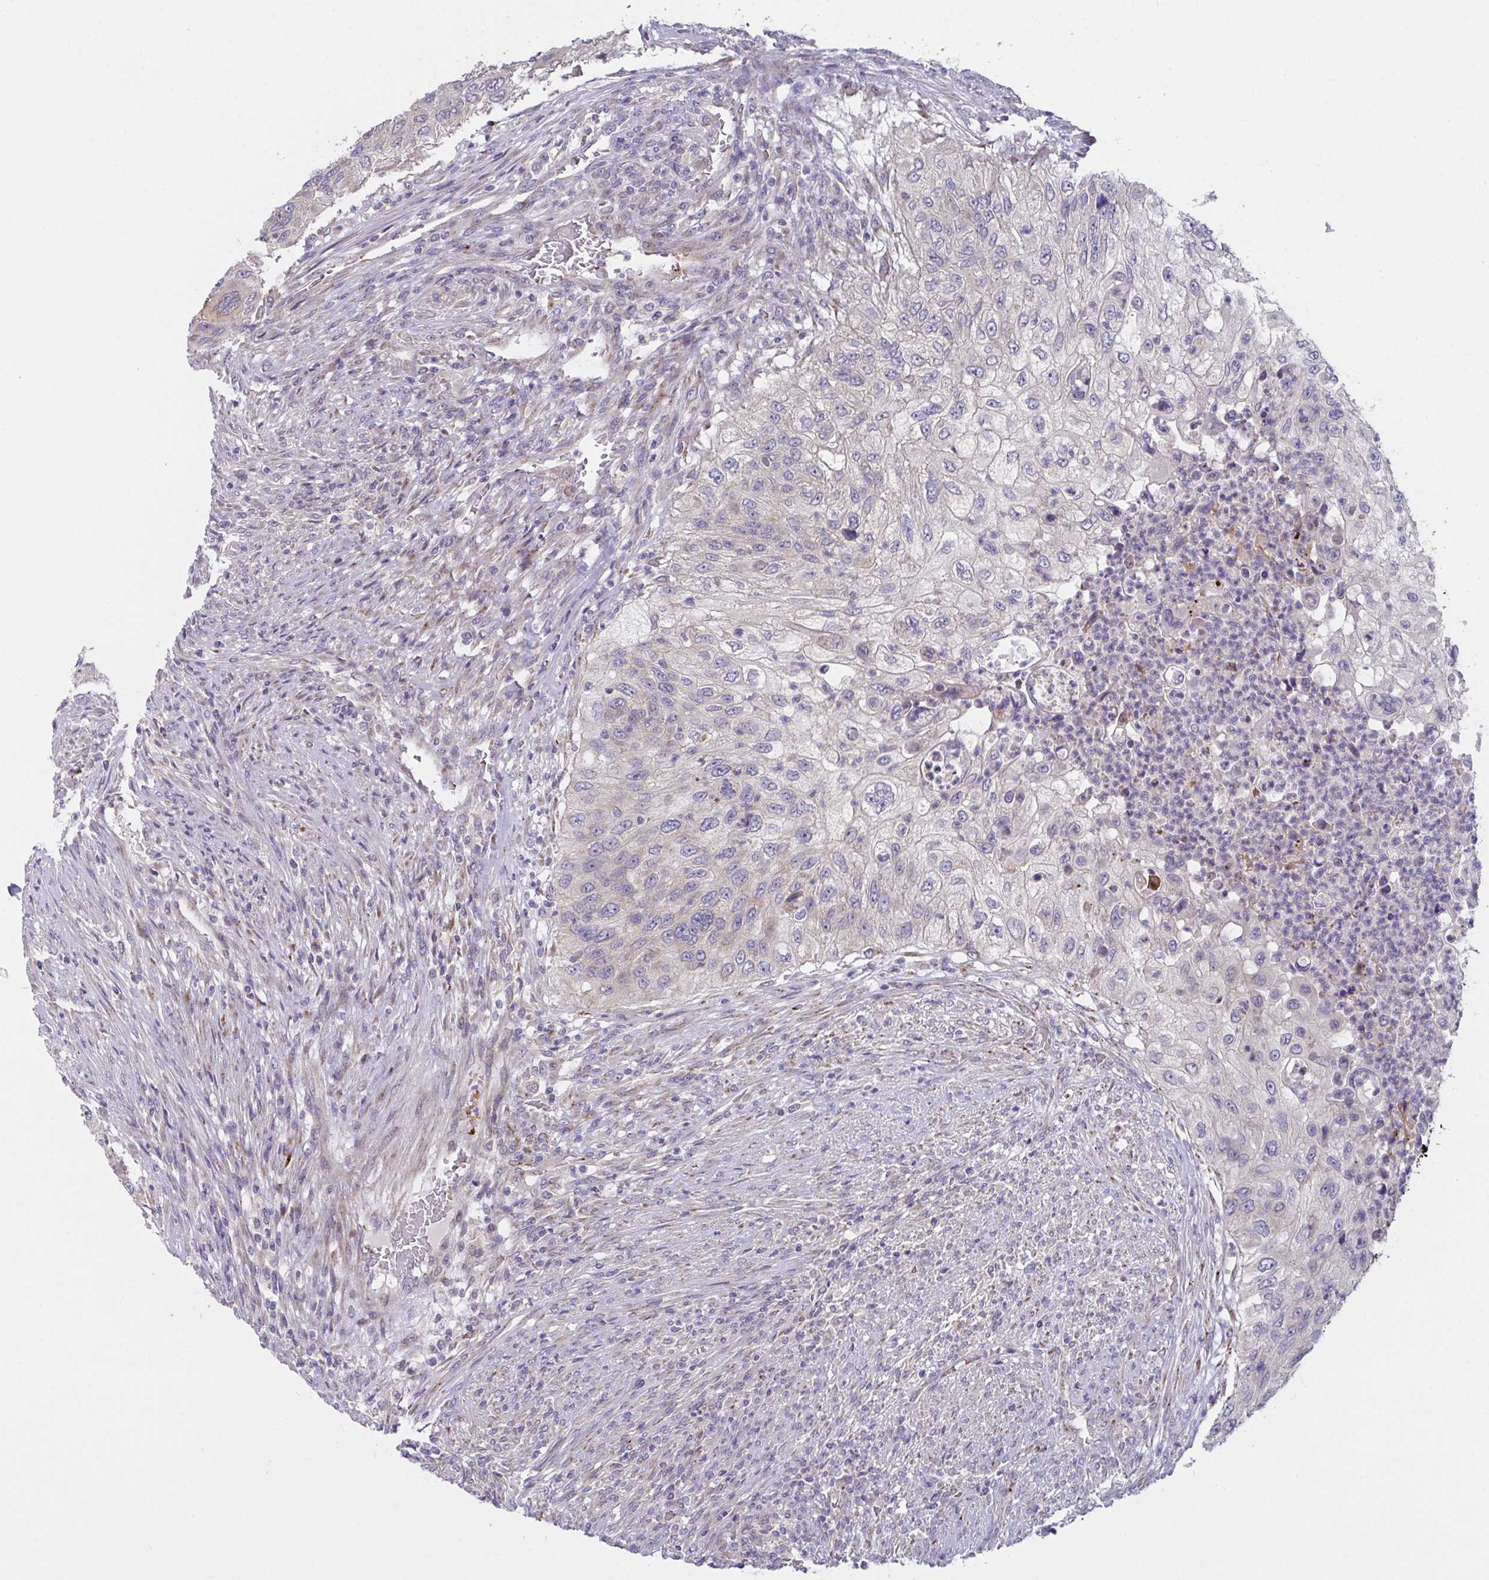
{"staining": {"intensity": "negative", "quantity": "none", "location": "none"}, "tissue": "urothelial cancer", "cell_type": "Tumor cells", "image_type": "cancer", "snomed": [{"axis": "morphology", "description": "Urothelial carcinoma, High grade"}, {"axis": "topography", "description": "Urinary bladder"}], "caption": "DAB immunohistochemical staining of human high-grade urothelial carcinoma exhibits no significant expression in tumor cells.", "gene": "MRPS2", "patient": {"sex": "female", "age": 60}}